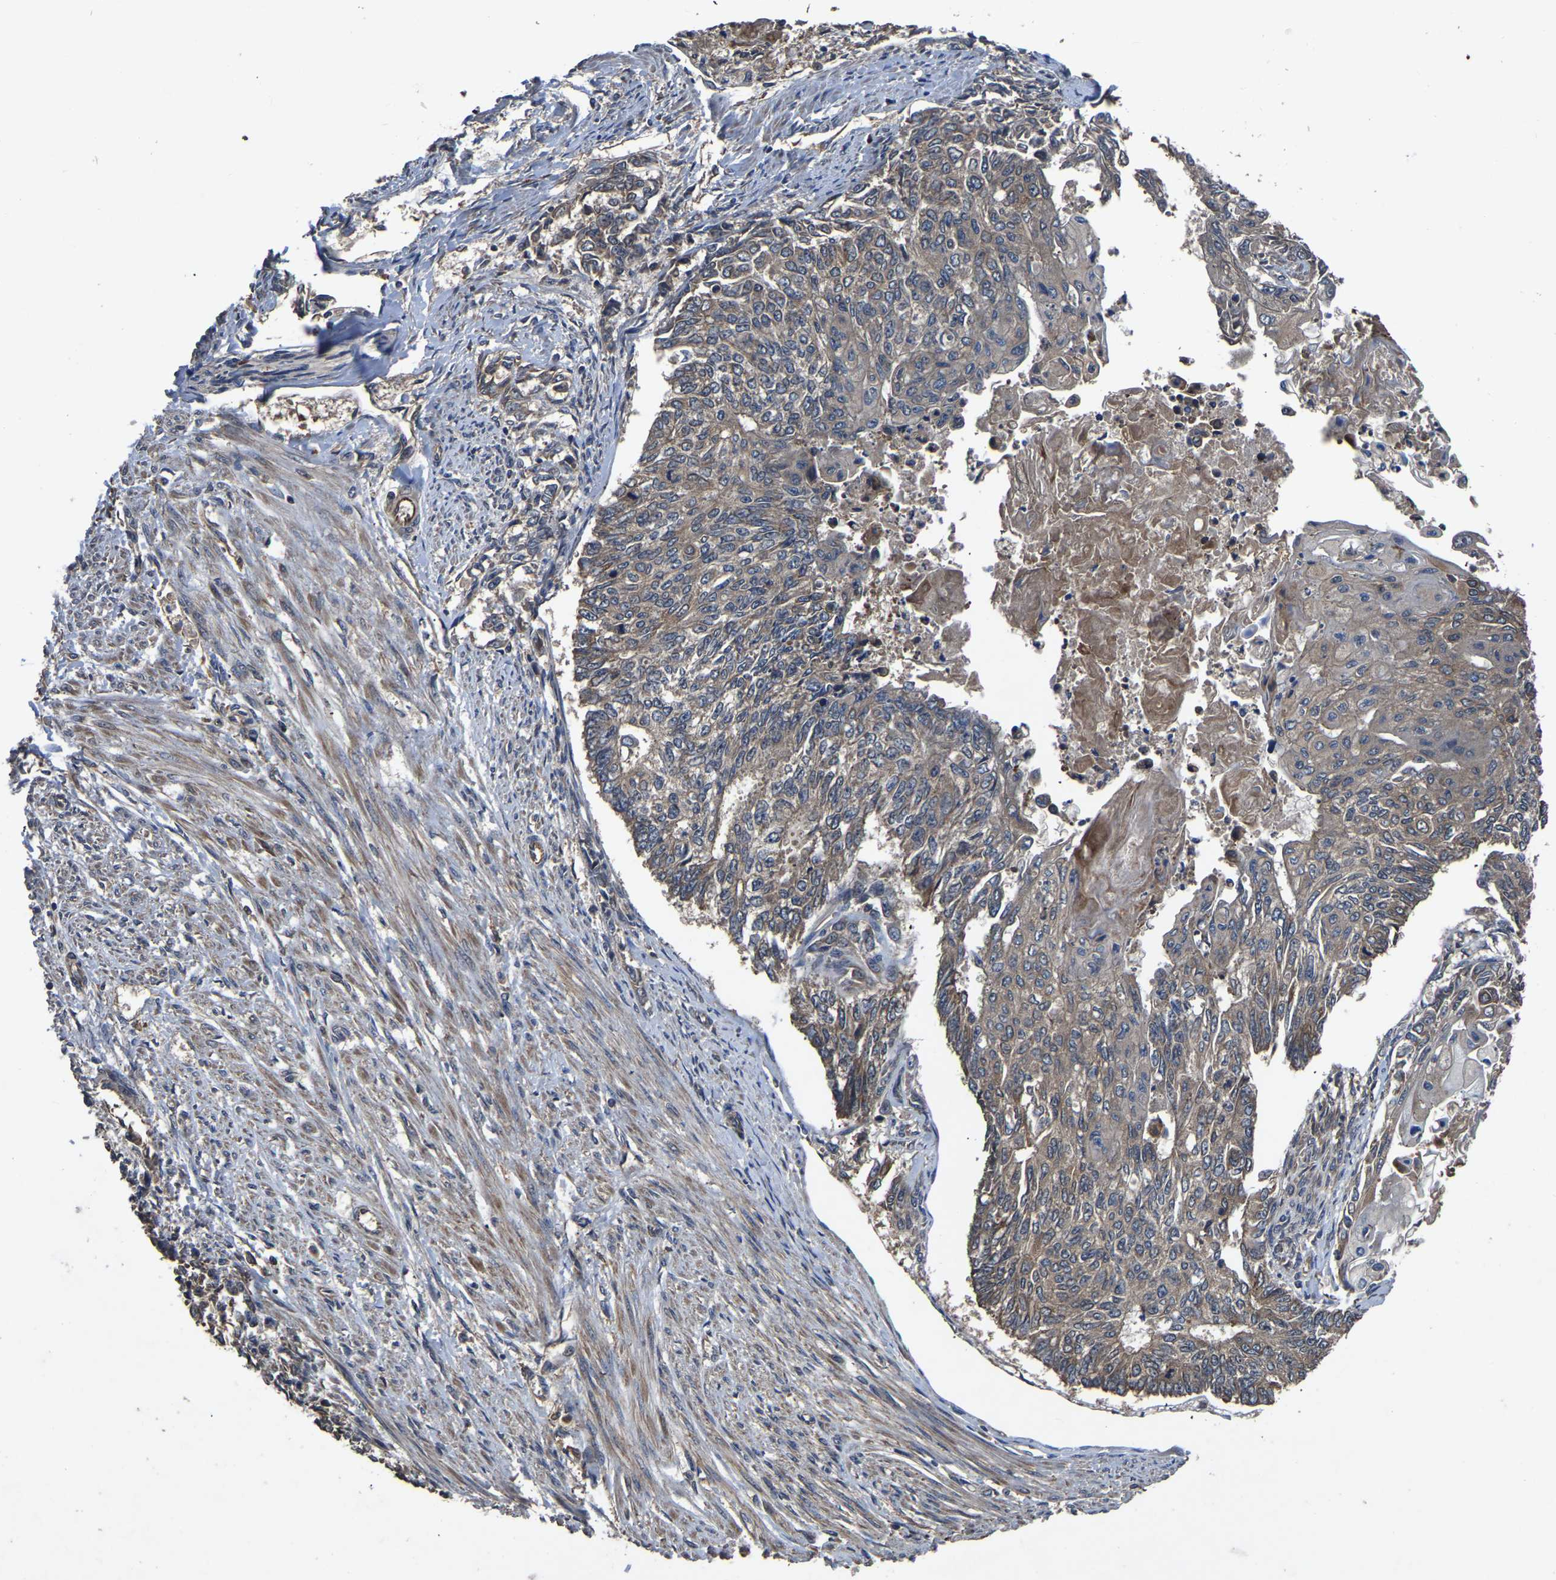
{"staining": {"intensity": "moderate", "quantity": ">75%", "location": "cytoplasmic/membranous"}, "tissue": "endometrial cancer", "cell_type": "Tumor cells", "image_type": "cancer", "snomed": [{"axis": "morphology", "description": "Adenocarcinoma, NOS"}, {"axis": "topography", "description": "Endometrium"}], "caption": "A histopathology image of human endometrial cancer (adenocarcinoma) stained for a protein reveals moderate cytoplasmic/membranous brown staining in tumor cells.", "gene": "CRYZL1", "patient": {"sex": "female", "age": 32}}